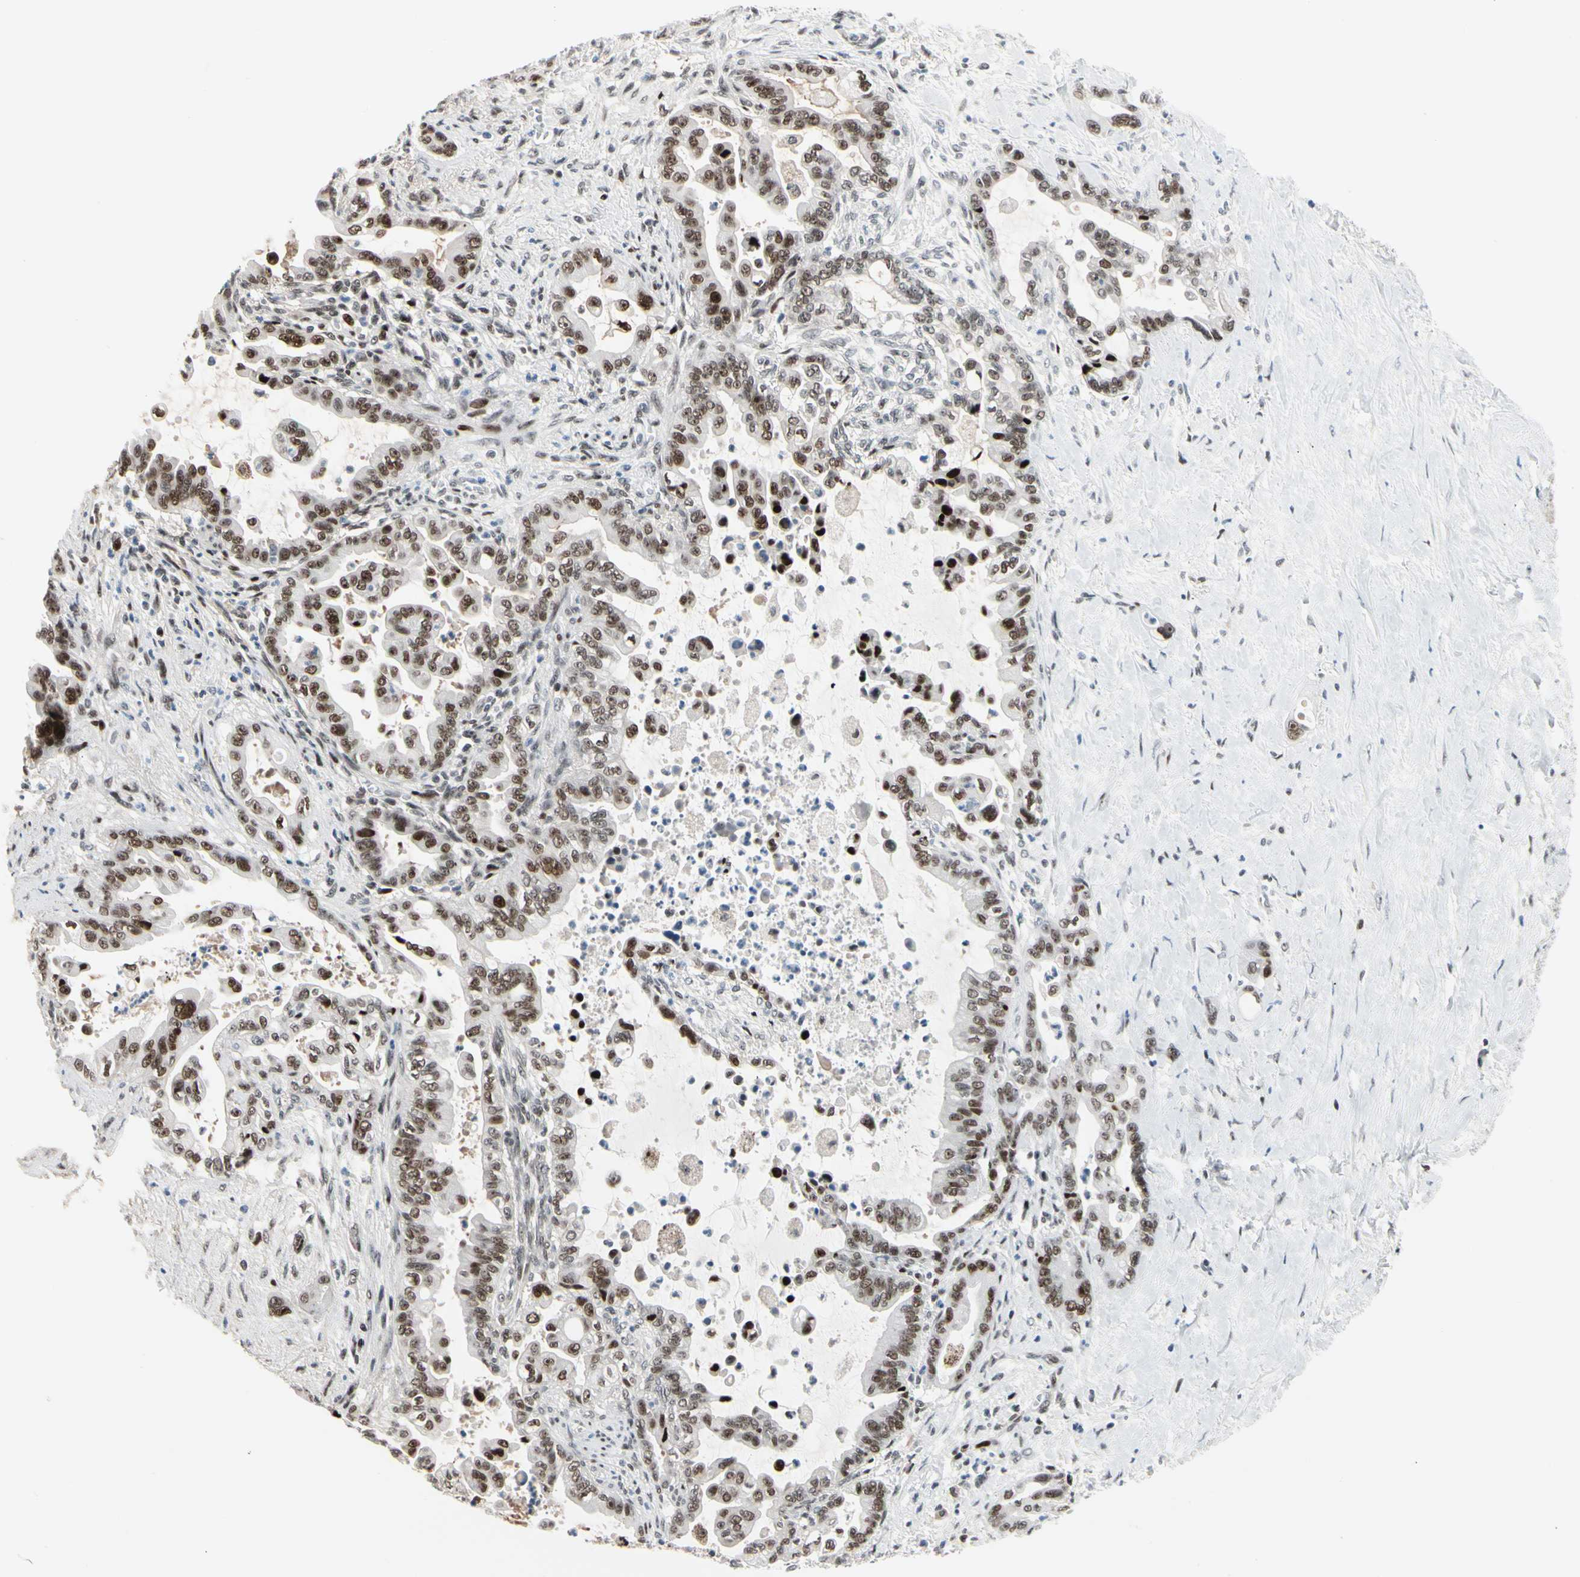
{"staining": {"intensity": "strong", "quantity": "25%-75%", "location": "nuclear"}, "tissue": "pancreatic cancer", "cell_type": "Tumor cells", "image_type": "cancer", "snomed": [{"axis": "morphology", "description": "Adenocarcinoma, NOS"}, {"axis": "topography", "description": "Pancreas"}], "caption": "Immunohistochemical staining of human adenocarcinoma (pancreatic) shows strong nuclear protein expression in about 25%-75% of tumor cells.", "gene": "FOXO3", "patient": {"sex": "male", "age": 70}}